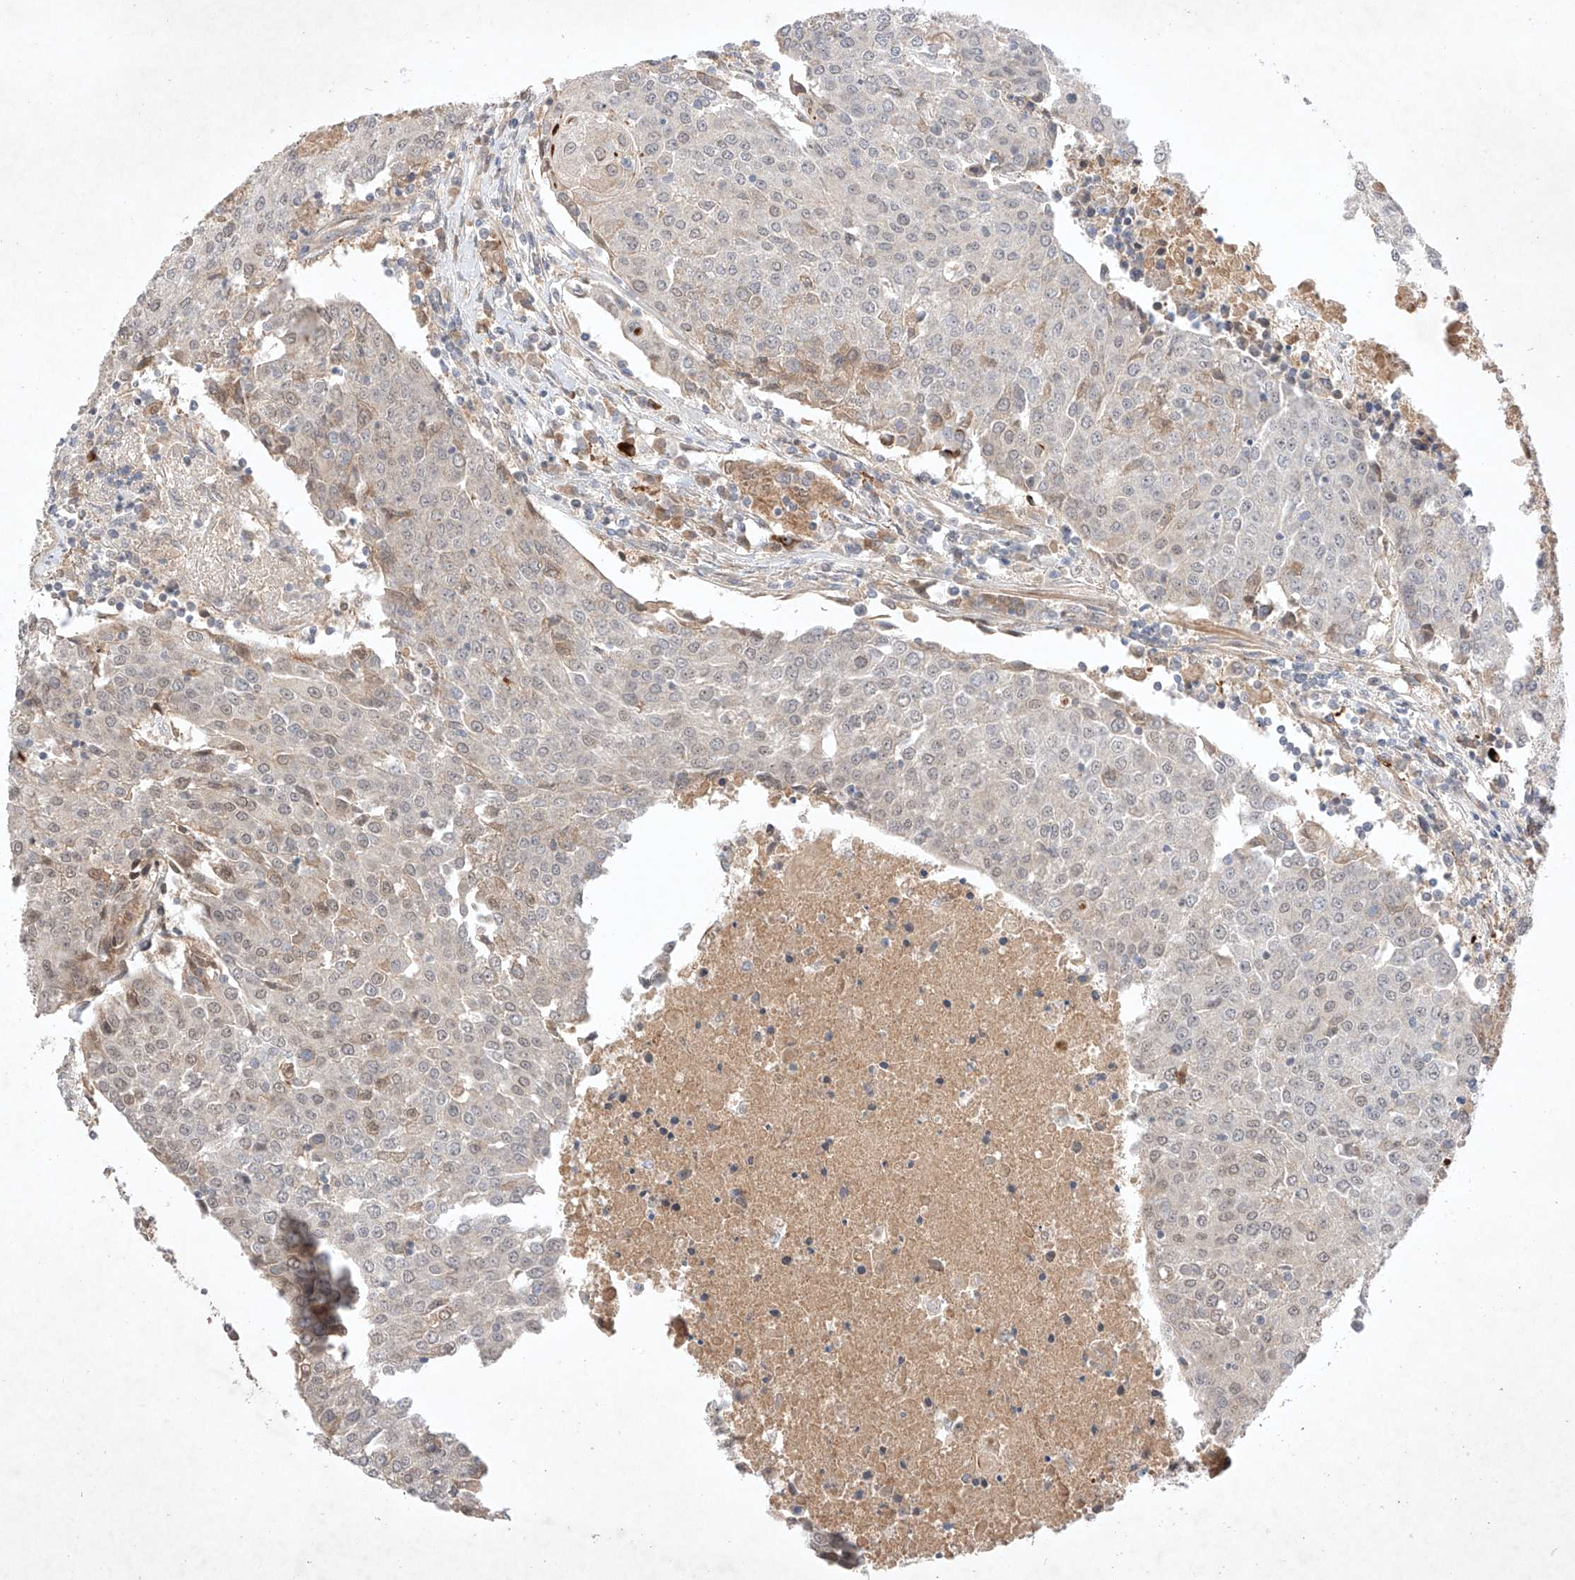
{"staining": {"intensity": "weak", "quantity": "<25%", "location": "cytoplasmic/membranous,nuclear"}, "tissue": "urothelial cancer", "cell_type": "Tumor cells", "image_type": "cancer", "snomed": [{"axis": "morphology", "description": "Urothelial carcinoma, High grade"}, {"axis": "topography", "description": "Urinary bladder"}], "caption": "Immunohistochemistry histopathology image of human high-grade urothelial carcinoma stained for a protein (brown), which reveals no expression in tumor cells.", "gene": "ZNF124", "patient": {"sex": "female", "age": 85}}